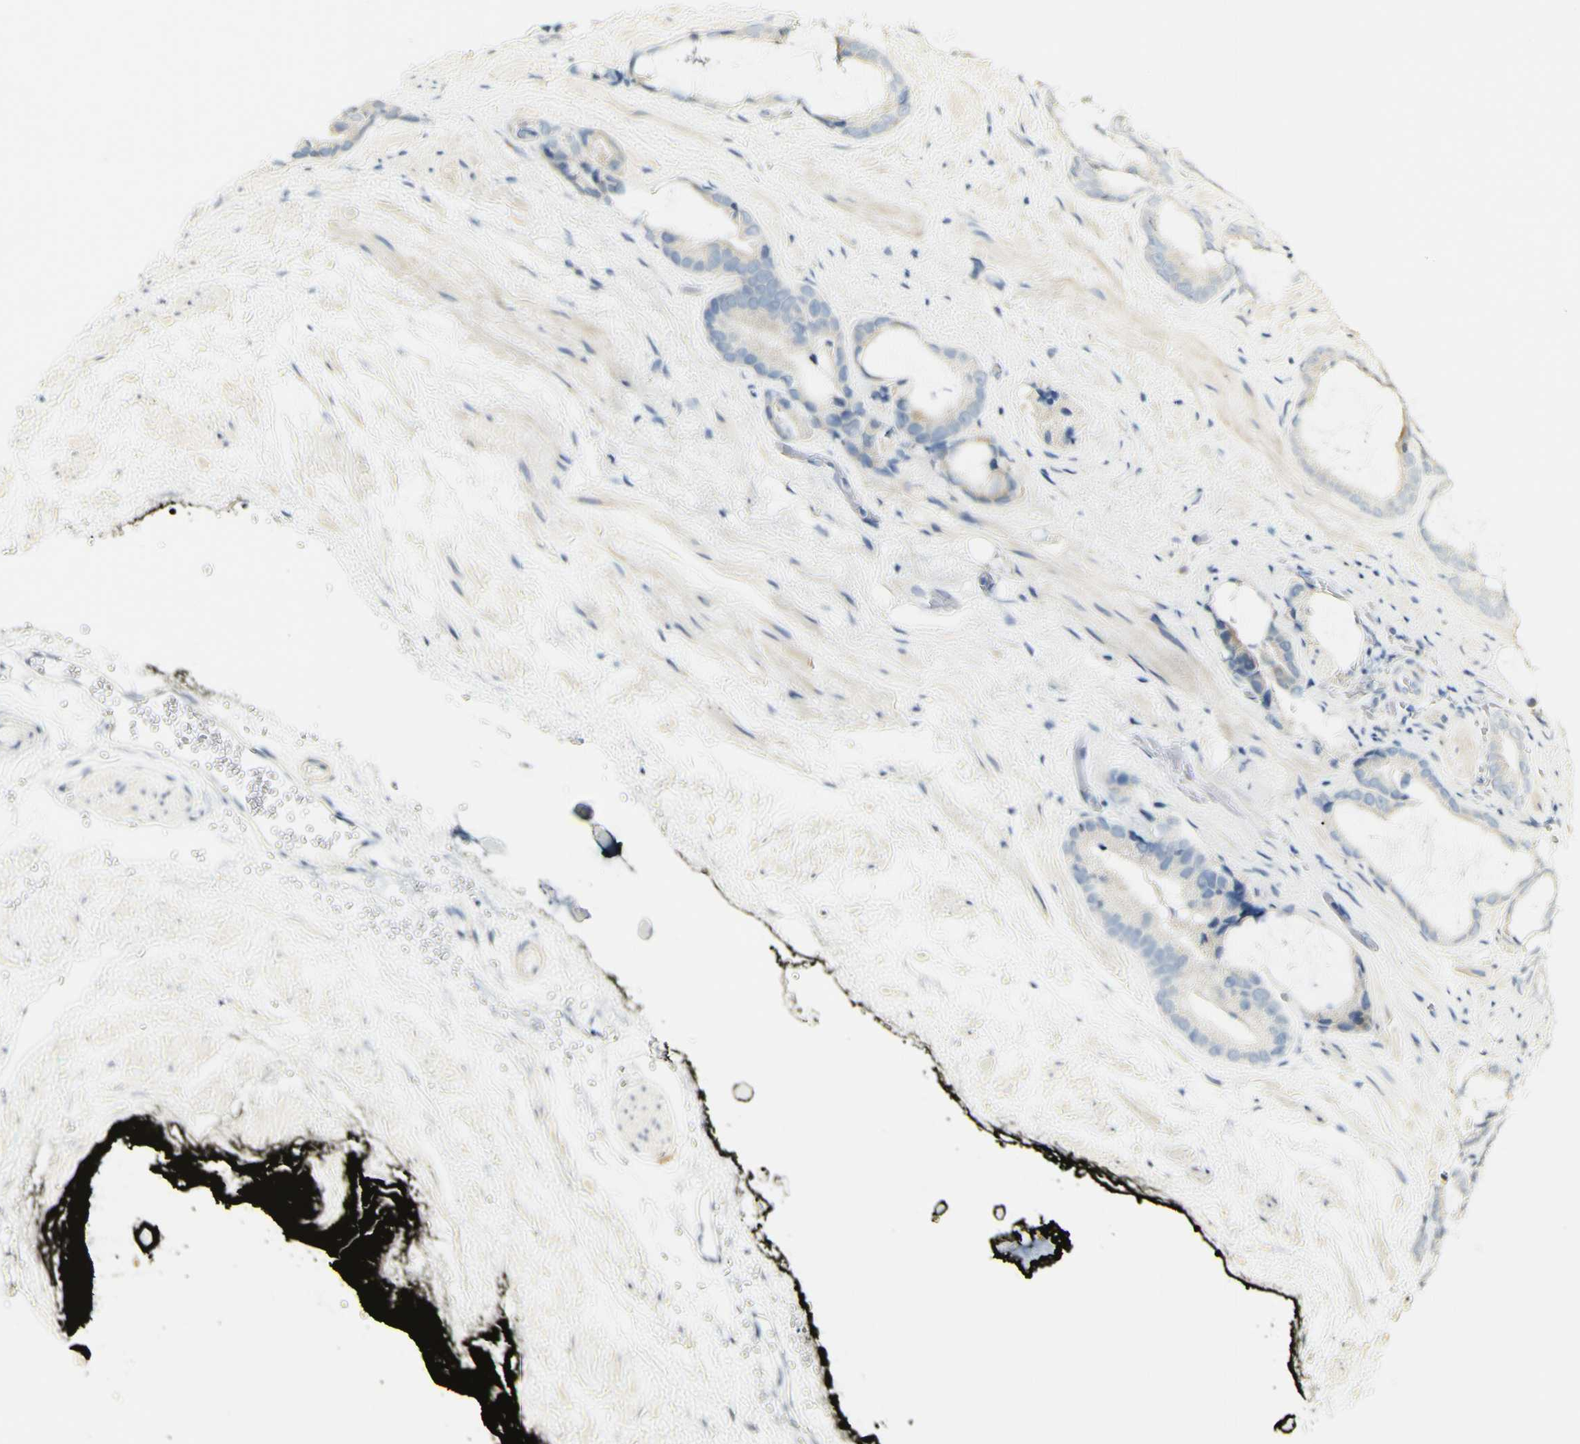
{"staining": {"intensity": "negative", "quantity": "none", "location": "none"}, "tissue": "prostate cancer", "cell_type": "Tumor cells", "image_type": "cancer", "snomed": [{"axis": "morphology", "description": "Adenocarcinoma, Low grade"}, {"axis": "topography", "description": "Prostate"}], "caption": "DAB immunohistochemical staining of prostate cancer (adenocarcinoma (low-grade)) exhibits no significant staining in tumor cells.", "gene": "FMO3", "patient": {"sex": "male", "age": 60}}